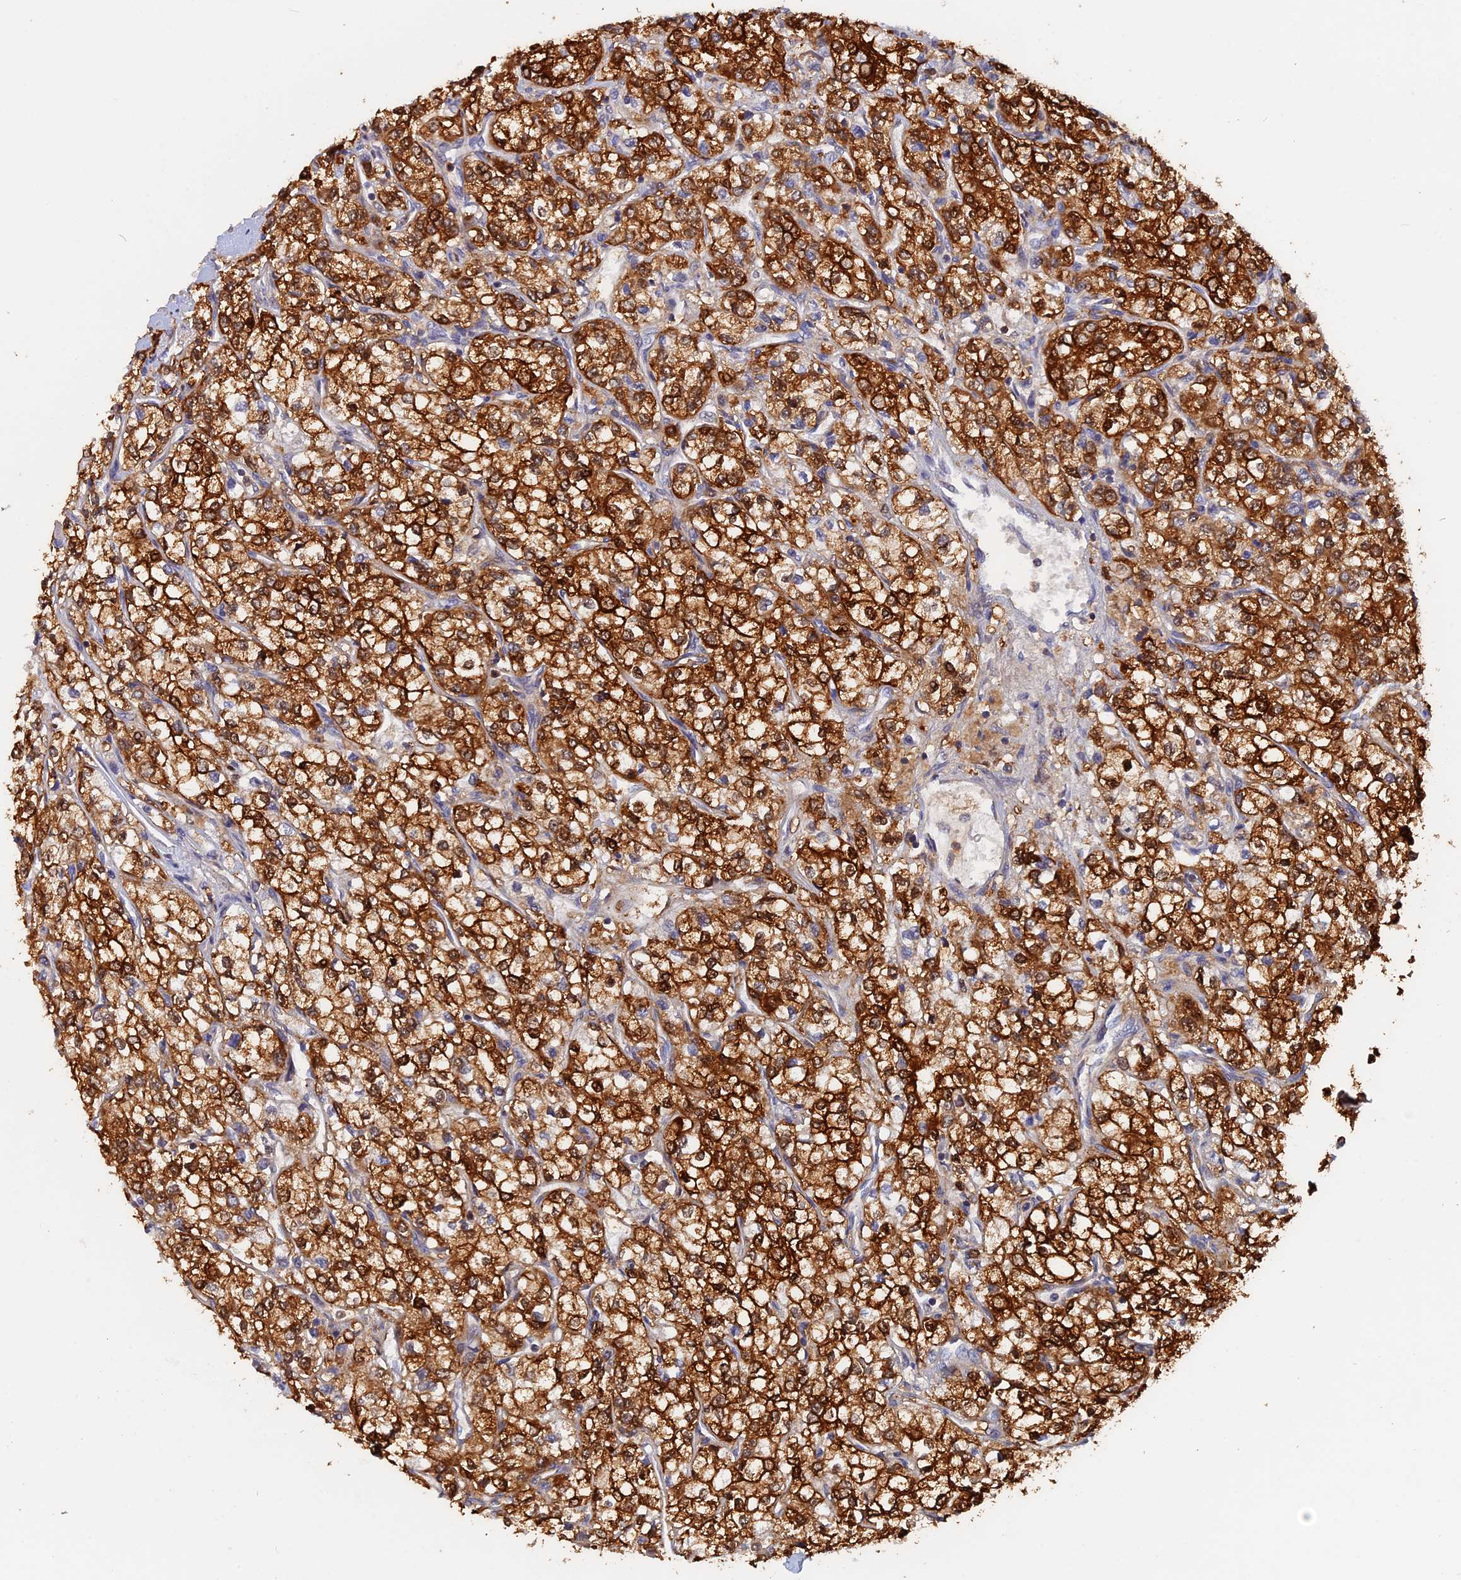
{"staining": {"intensity": "strong", "quantity": ">75%", "location": "cytoplasmic/membranous"}, "tissue": "renal cancer", "cell_type": "Tumor cells", "image_type": "cancer", "snomed": [{"axis": "morphology", "description": "Adenocarcinoma, NOS"}, {"axis": "topography", "description": "Kidney"}], "caption": "Renal cancer stained with a protein marker shows strong staining in tumor cells.", "gene": "BLVRA", "patient": {"sex": "male", "age": 80}}